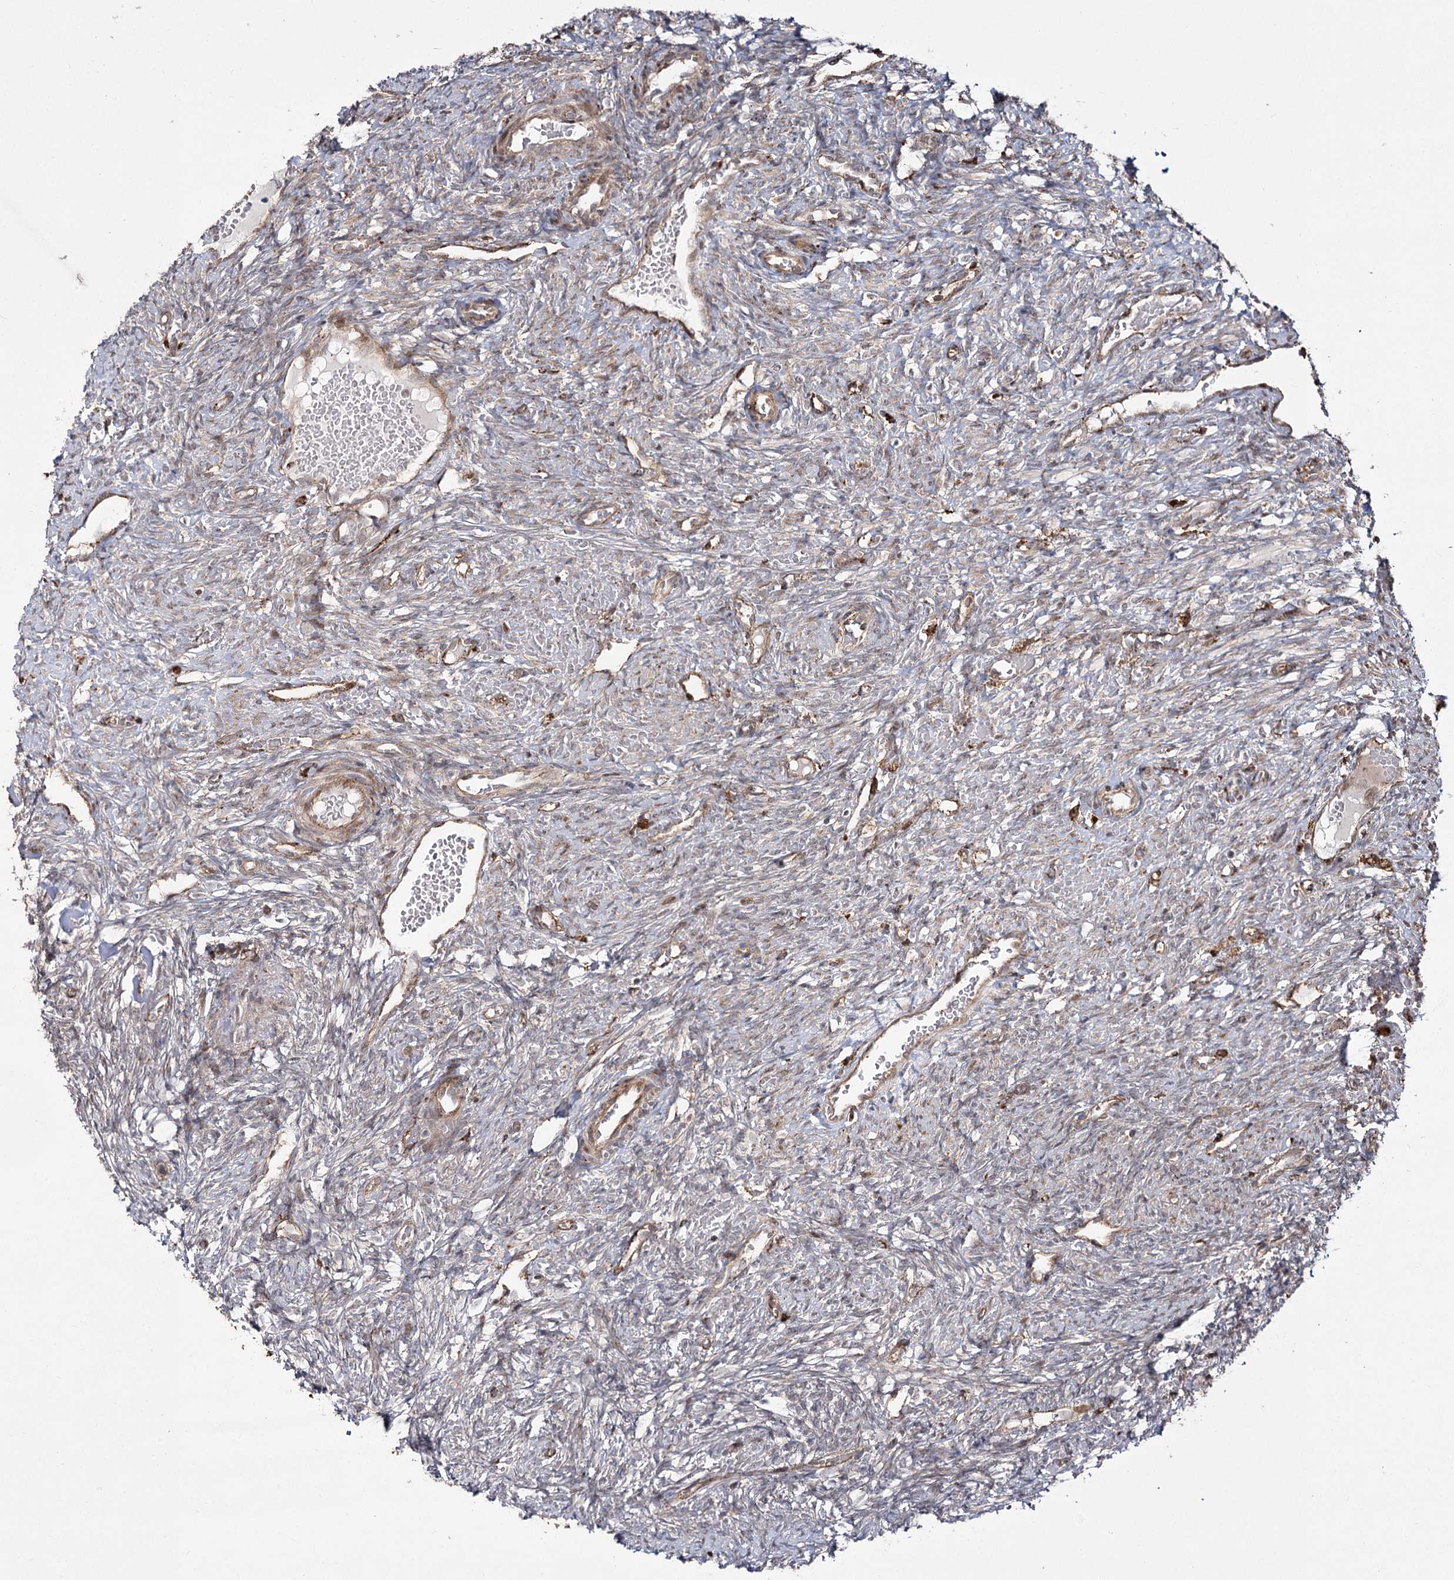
{"staining": {"intensity": "moderate", "quantity": ">75%", "location": "cytoplasmic/membranous"}, "tissue": "ovary", "cell_type": "Follicle cells", "image_type": "normal", "snomed": [{"axis": "morphology", "description": "Normal tissue, NOS"}, {"axis": "topography", "description": "Ovary"}], "caption": "This micrograph displays immunohistochemistry (IHC) staining of normal human ovary, with medium moderate cytoplasmic/membranous expression in about >75% of follicle cells.", "gene": "FANCL", "patient": {"sex": "female", "age": 41}}